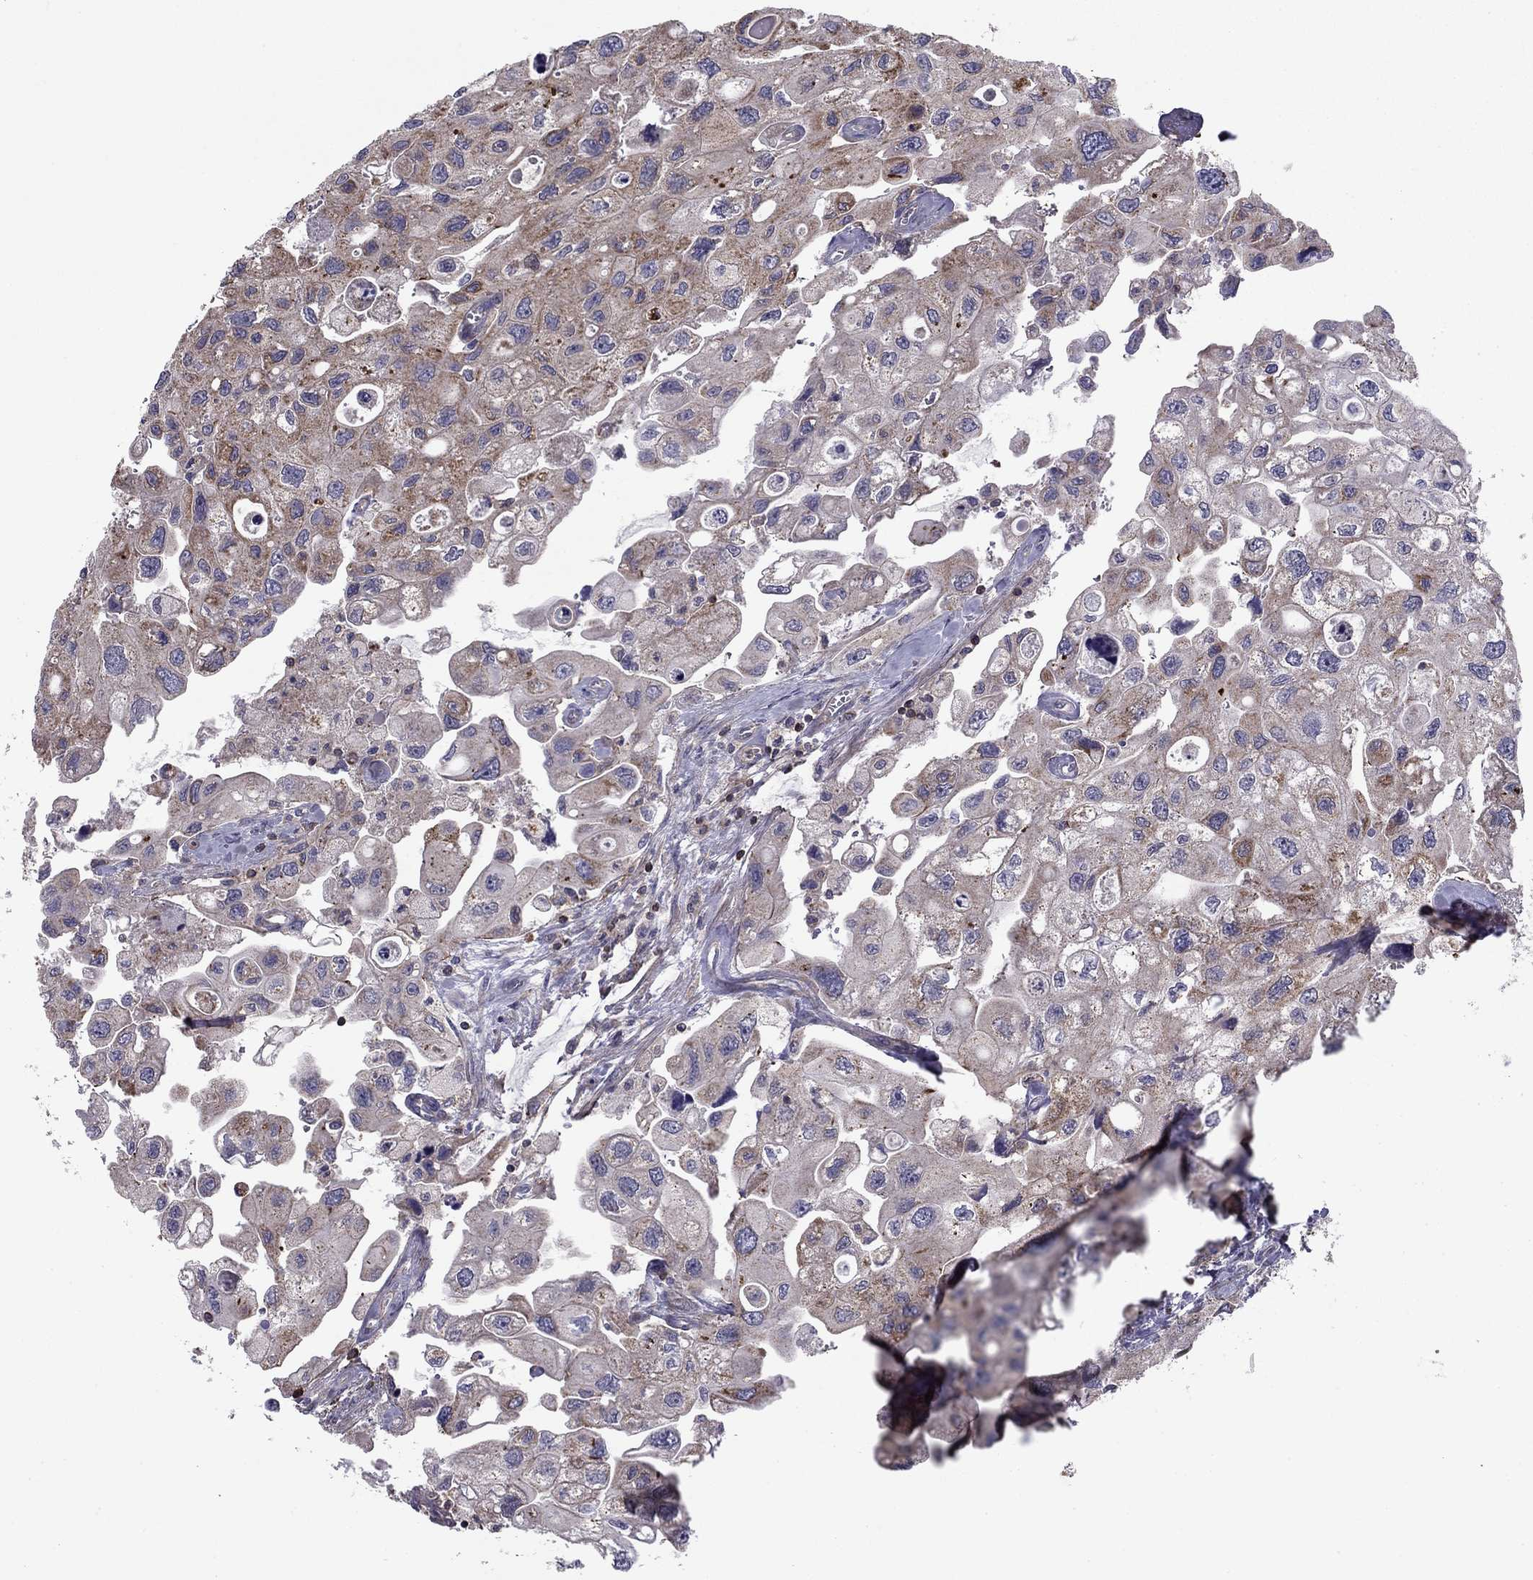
{"staining": {"intensity": "weak", "quantity": "25%-75%", "location": "cytoplasmic/membranous"}, "tissue": "urothelial cancer", "cell_type": "Tumor cells", "image_type": "cancer", "snomed": [{"axis": "morphology", "description": "Urothelial carcinoma, High grade"}, {"axis": "topography", "description": "Urinary bladder"}], "caption": "Brown immunohistochemical staining in urothelial cancer shows weak cytoplasmic/membranous positivity in about 25%-75% of tumor cells. The protein is stained brown, and the nuclei are stained in blue (DAB (3,3'-diaminobenzidine) IHC with brightfield microscopy, high magnification).", "gene": "ALG6", "patient": {"sex": "male", "age": 59}}